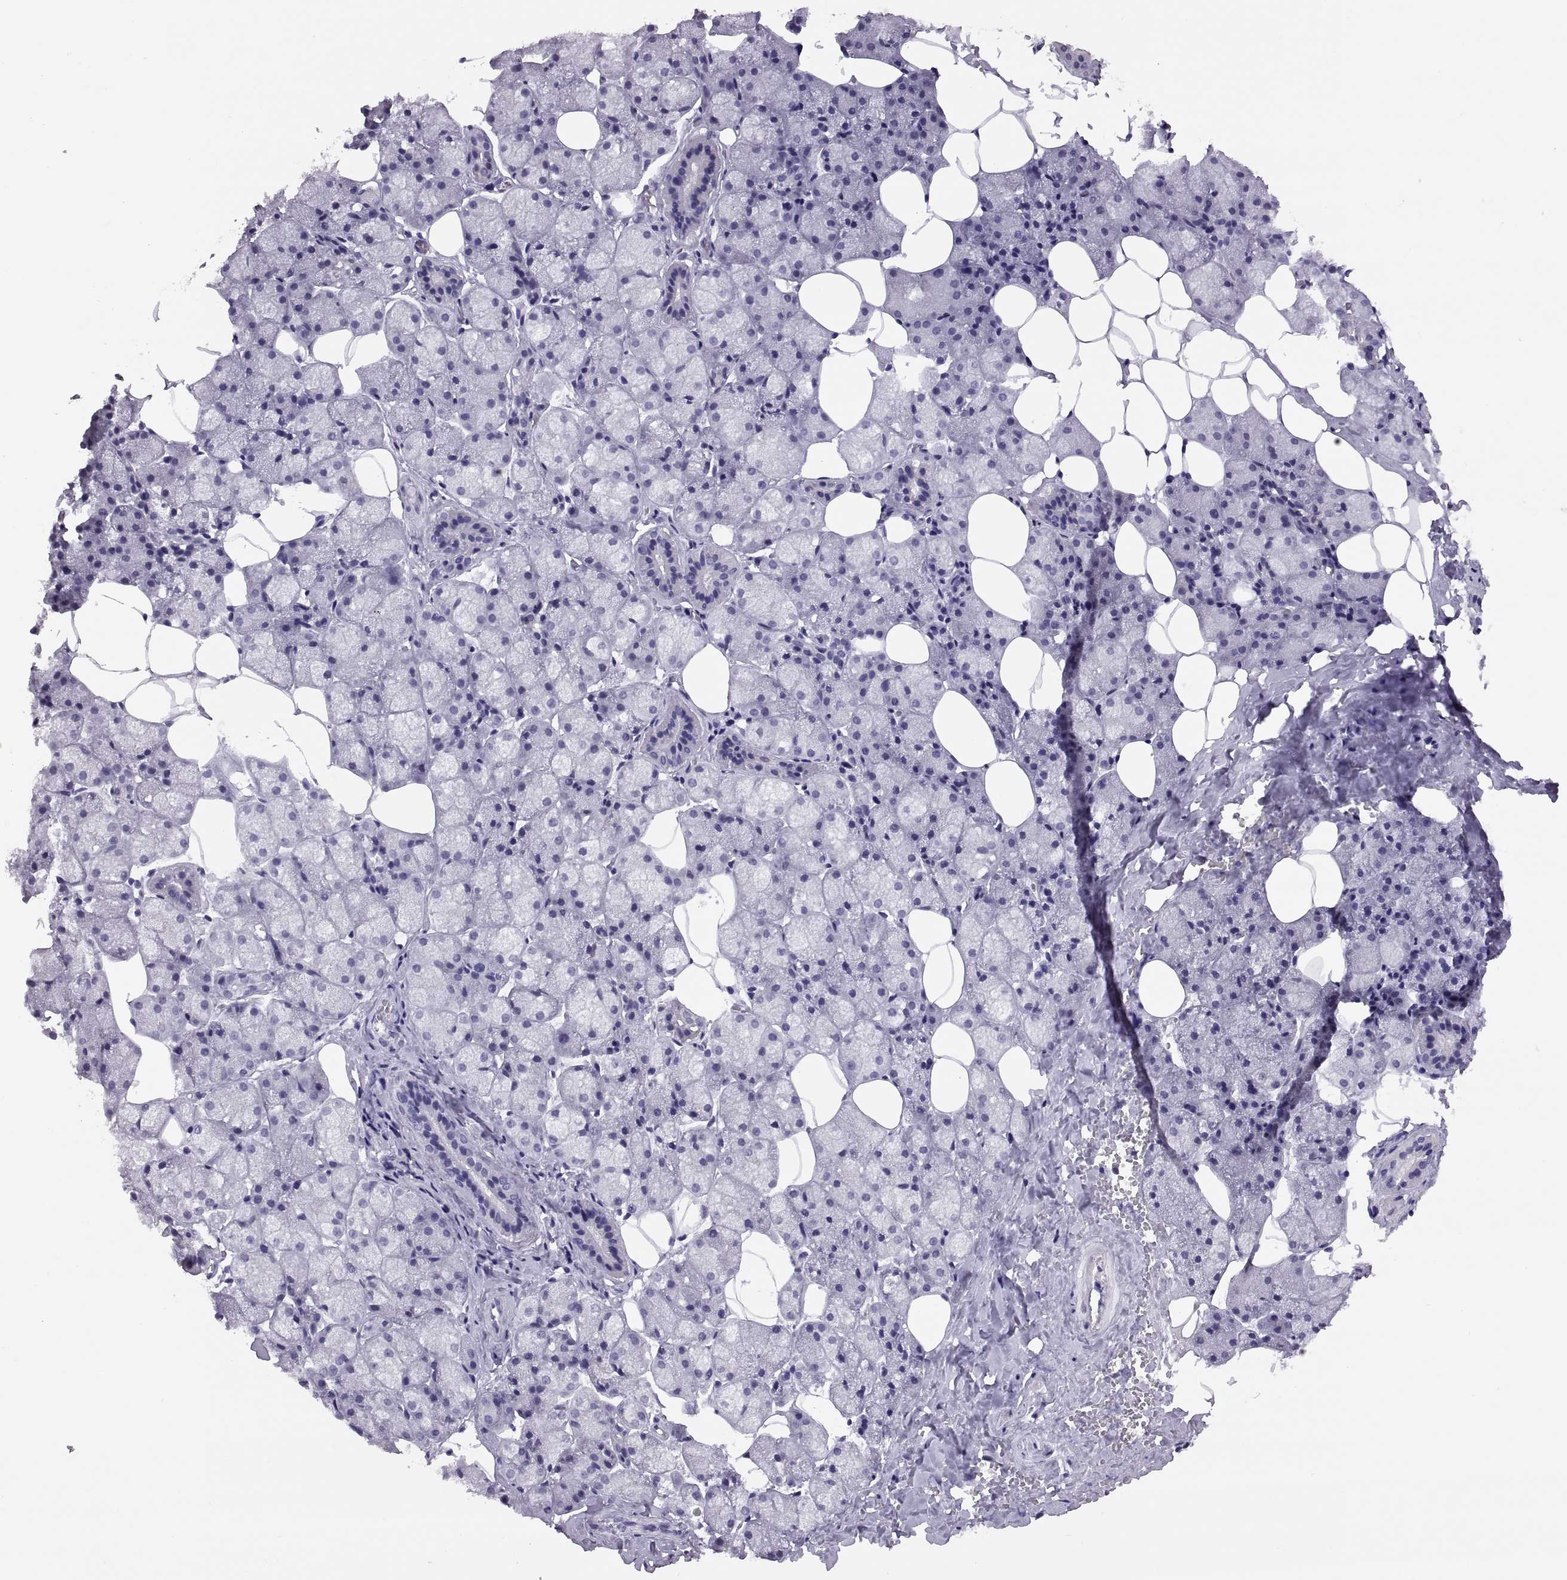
{"staining": {"intensity": "negative", "quantity": "none", "location": "none"}, "tissue": "salivary gland", "cell_type": "Glandular cells", "image_type": "normal", "snomed": [{"axis": "morphology", "description": "Normal tissue, NOS"}, {"axis": "topography", "description": "Salivary gland"}], "caption": "IHC of benign human salivary gland shows no expression in glandular cells.", "gene": "TTC21A", "patient": {"sex": "male", "age": 38}}